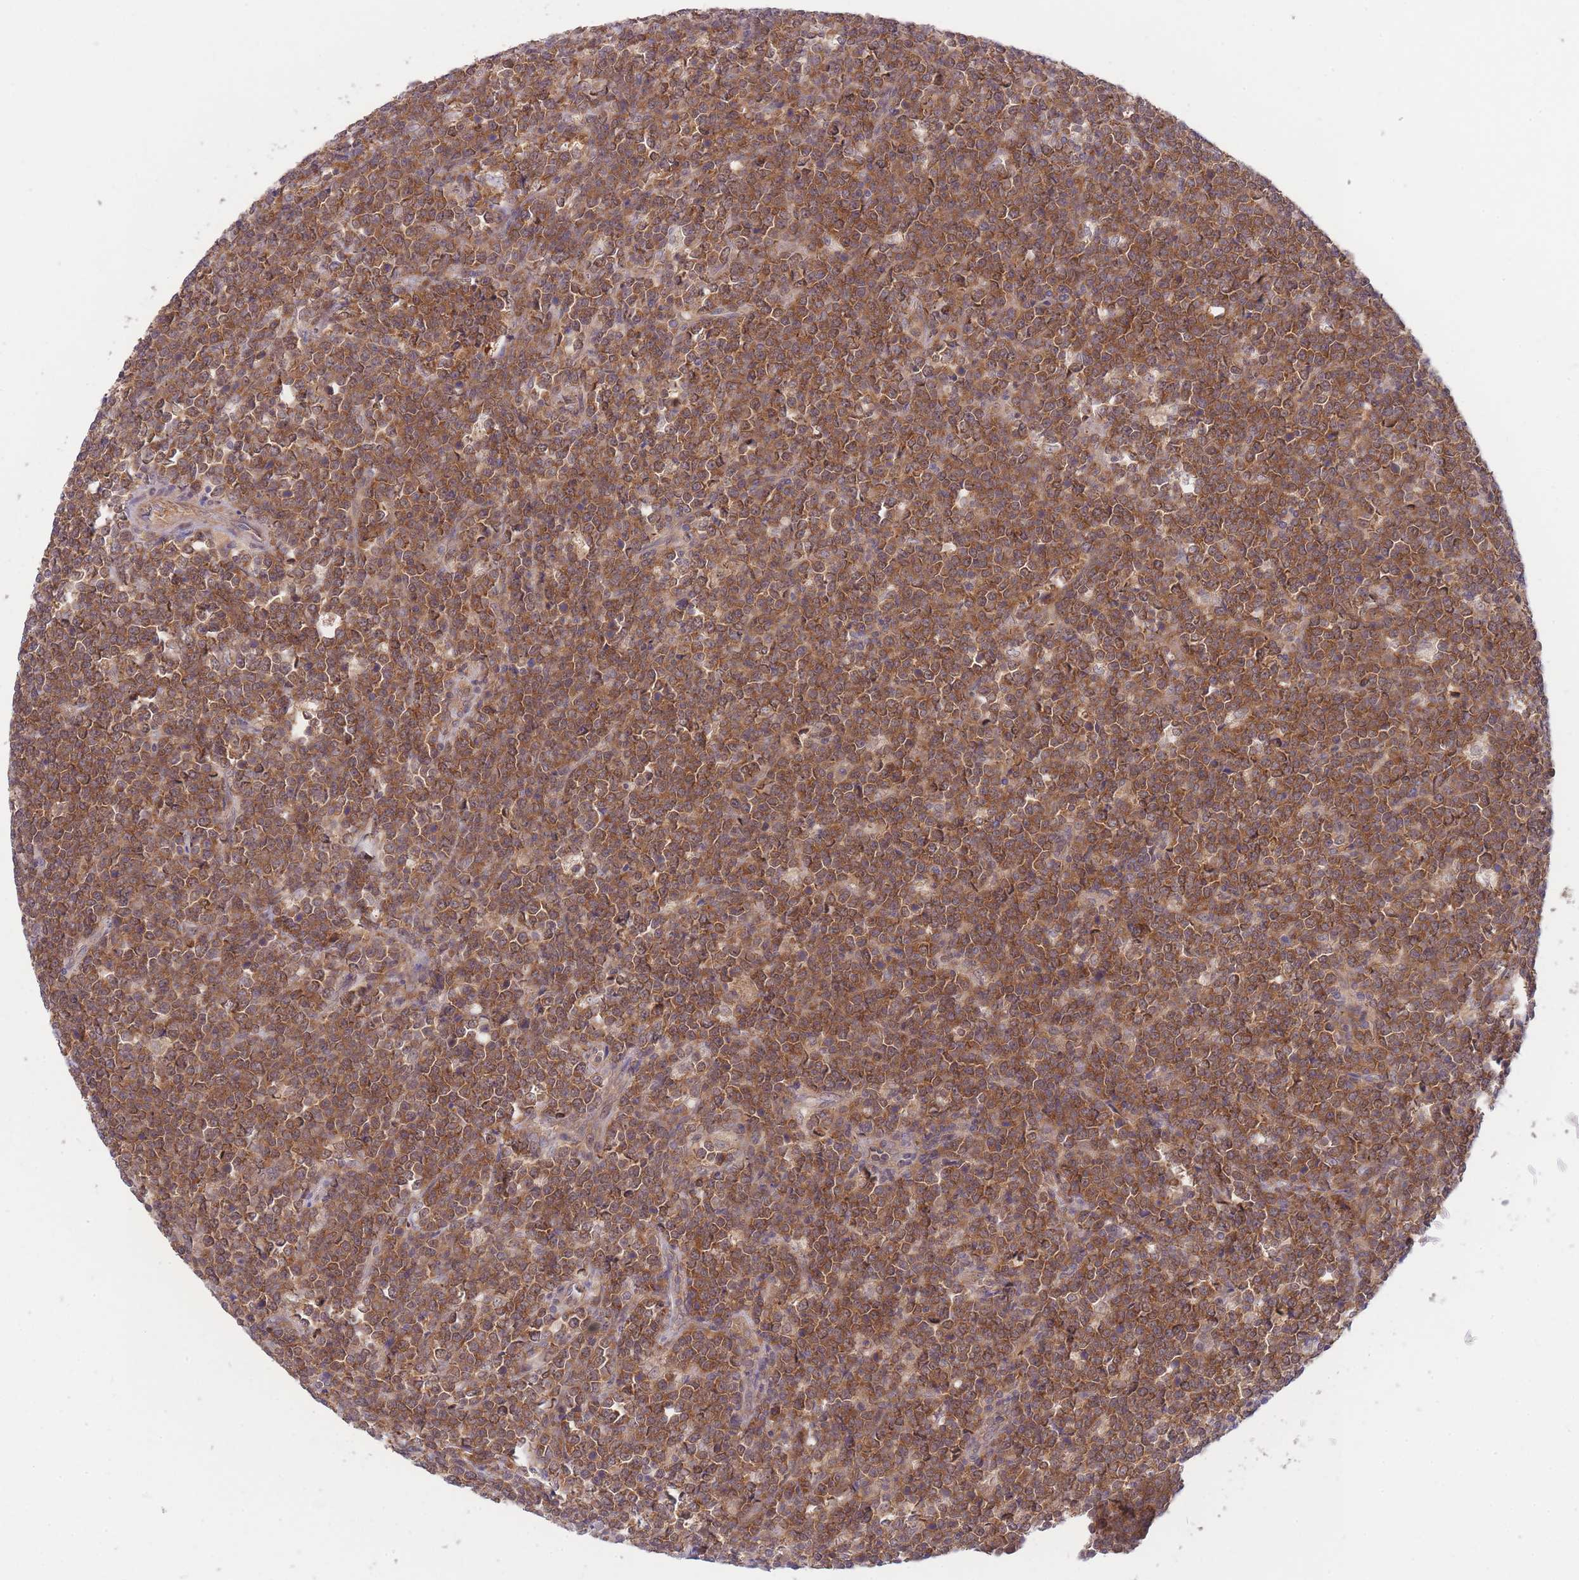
{"staining": {"intensity": "moderate", "quantity": ">75%", "location": "cytoplasmic/membranous"}, "tissue": "lymphoma", "cell_type": "Tumor cells", "image_type": "cancer", "snomed": [{"axis": "morphology", "description": "Malignant lymphoma, non-Hodgkin's type, High grade"}, {"axis": "topography", "description": "Small intestine"}], "caption": "Lymphoma was stained to show a protein in brown. There is medium levels of moderate cytoplasmic/membranous positivity in about >75% of tumor cells.", "gene": "PFDN6", "patient": {"sex": "male", "age": 8}}